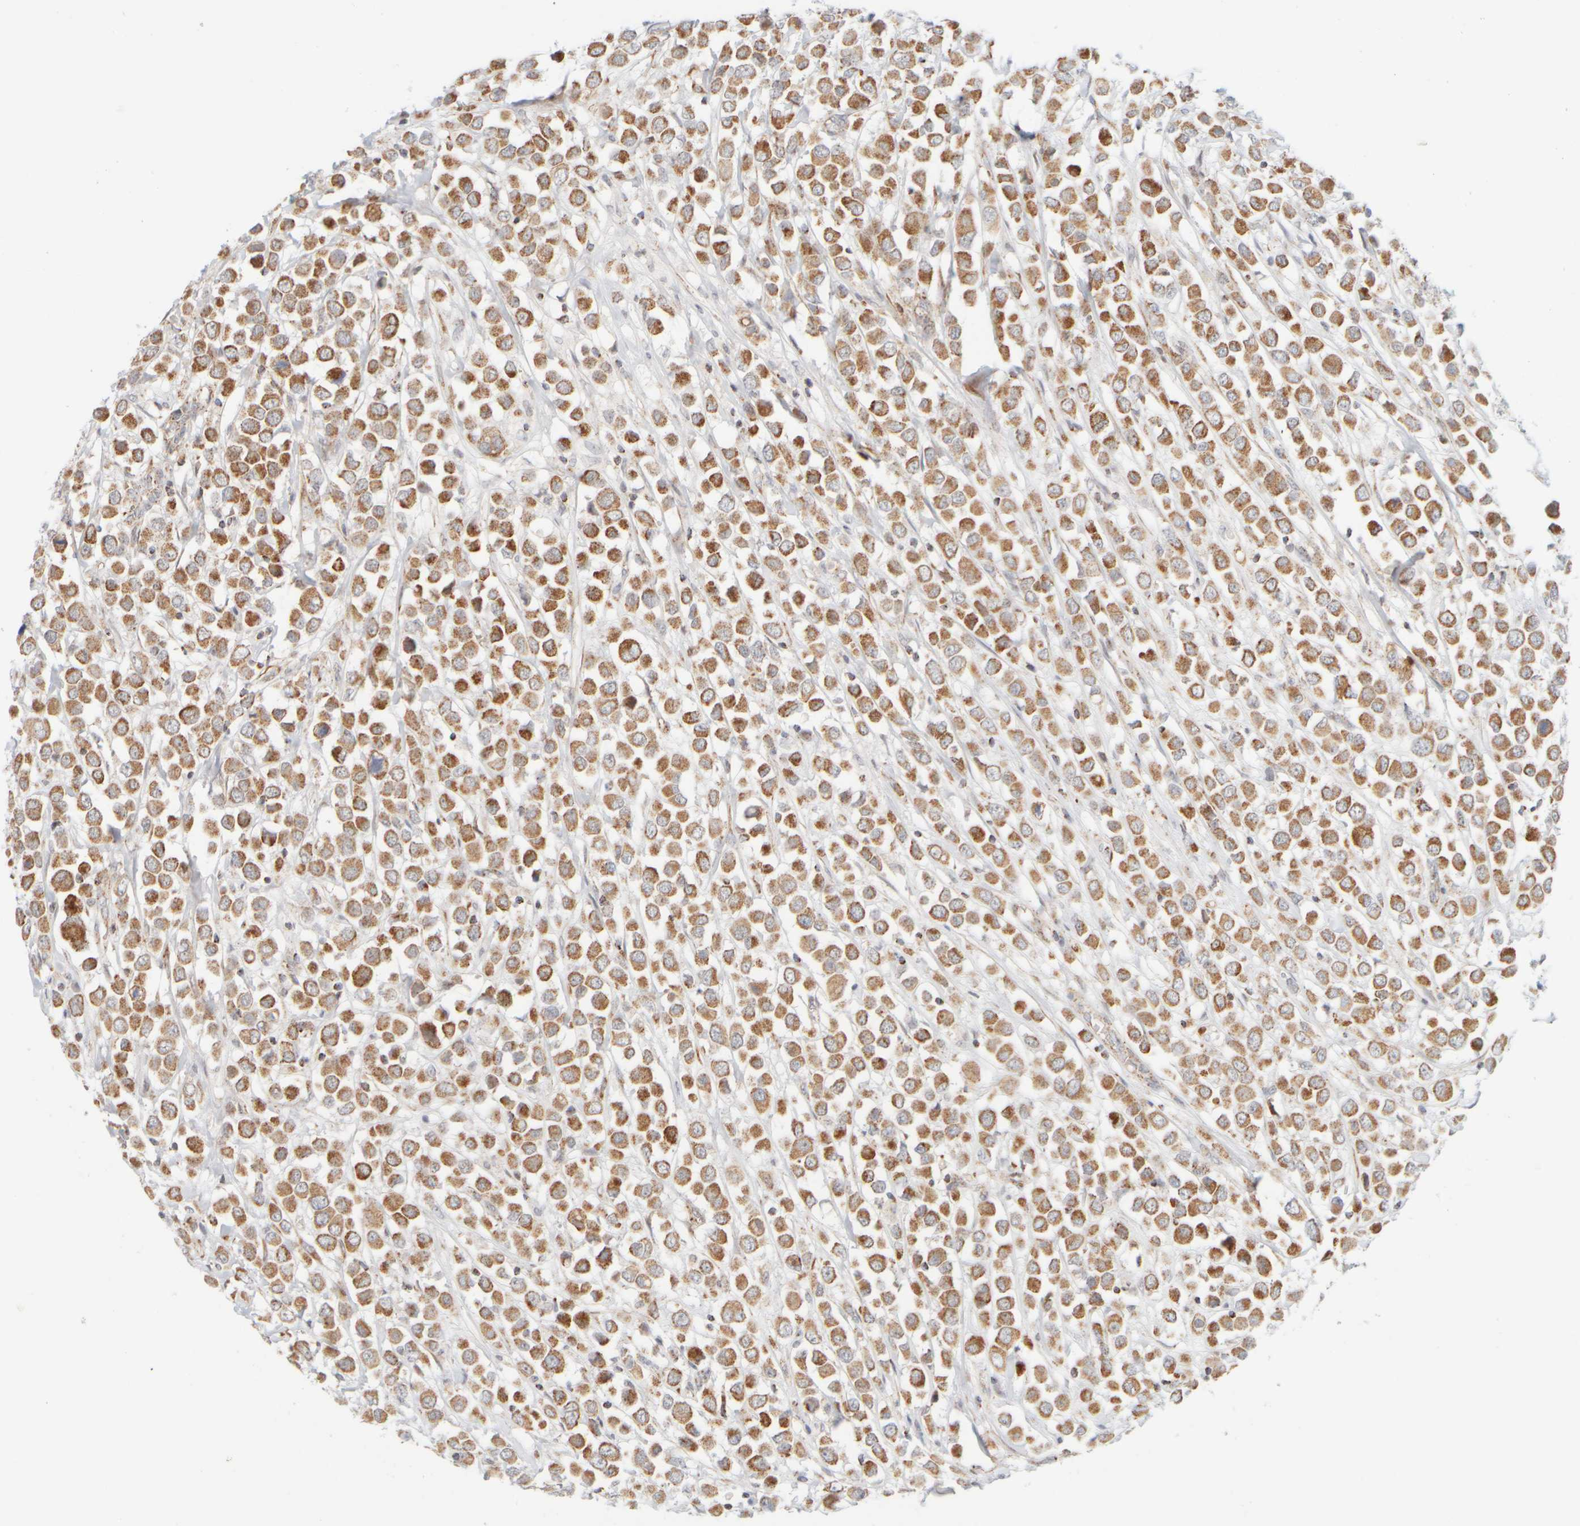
{"staining": {"intensity": "moderate", "quantity": ">75%", "location": "cytoplasmic/membranous"}, "tissue": "breast cancer", "cell_type": "Tumor cells", "image_type": "cancer", "snomed": [{"axis": "morphology", "description": "Duct carcinoma"}, {"axis": "topography", "description": "Breast"}], "caption": "Immunohistochemical staining of human breast cancer (infiltrating ductal carcinoma) shows moderate cytoplasmic/membranous protein staining in about >75% of tumor cells.", "gene": "PPM1K", "patient": {"sex": "female", "age": 61}}